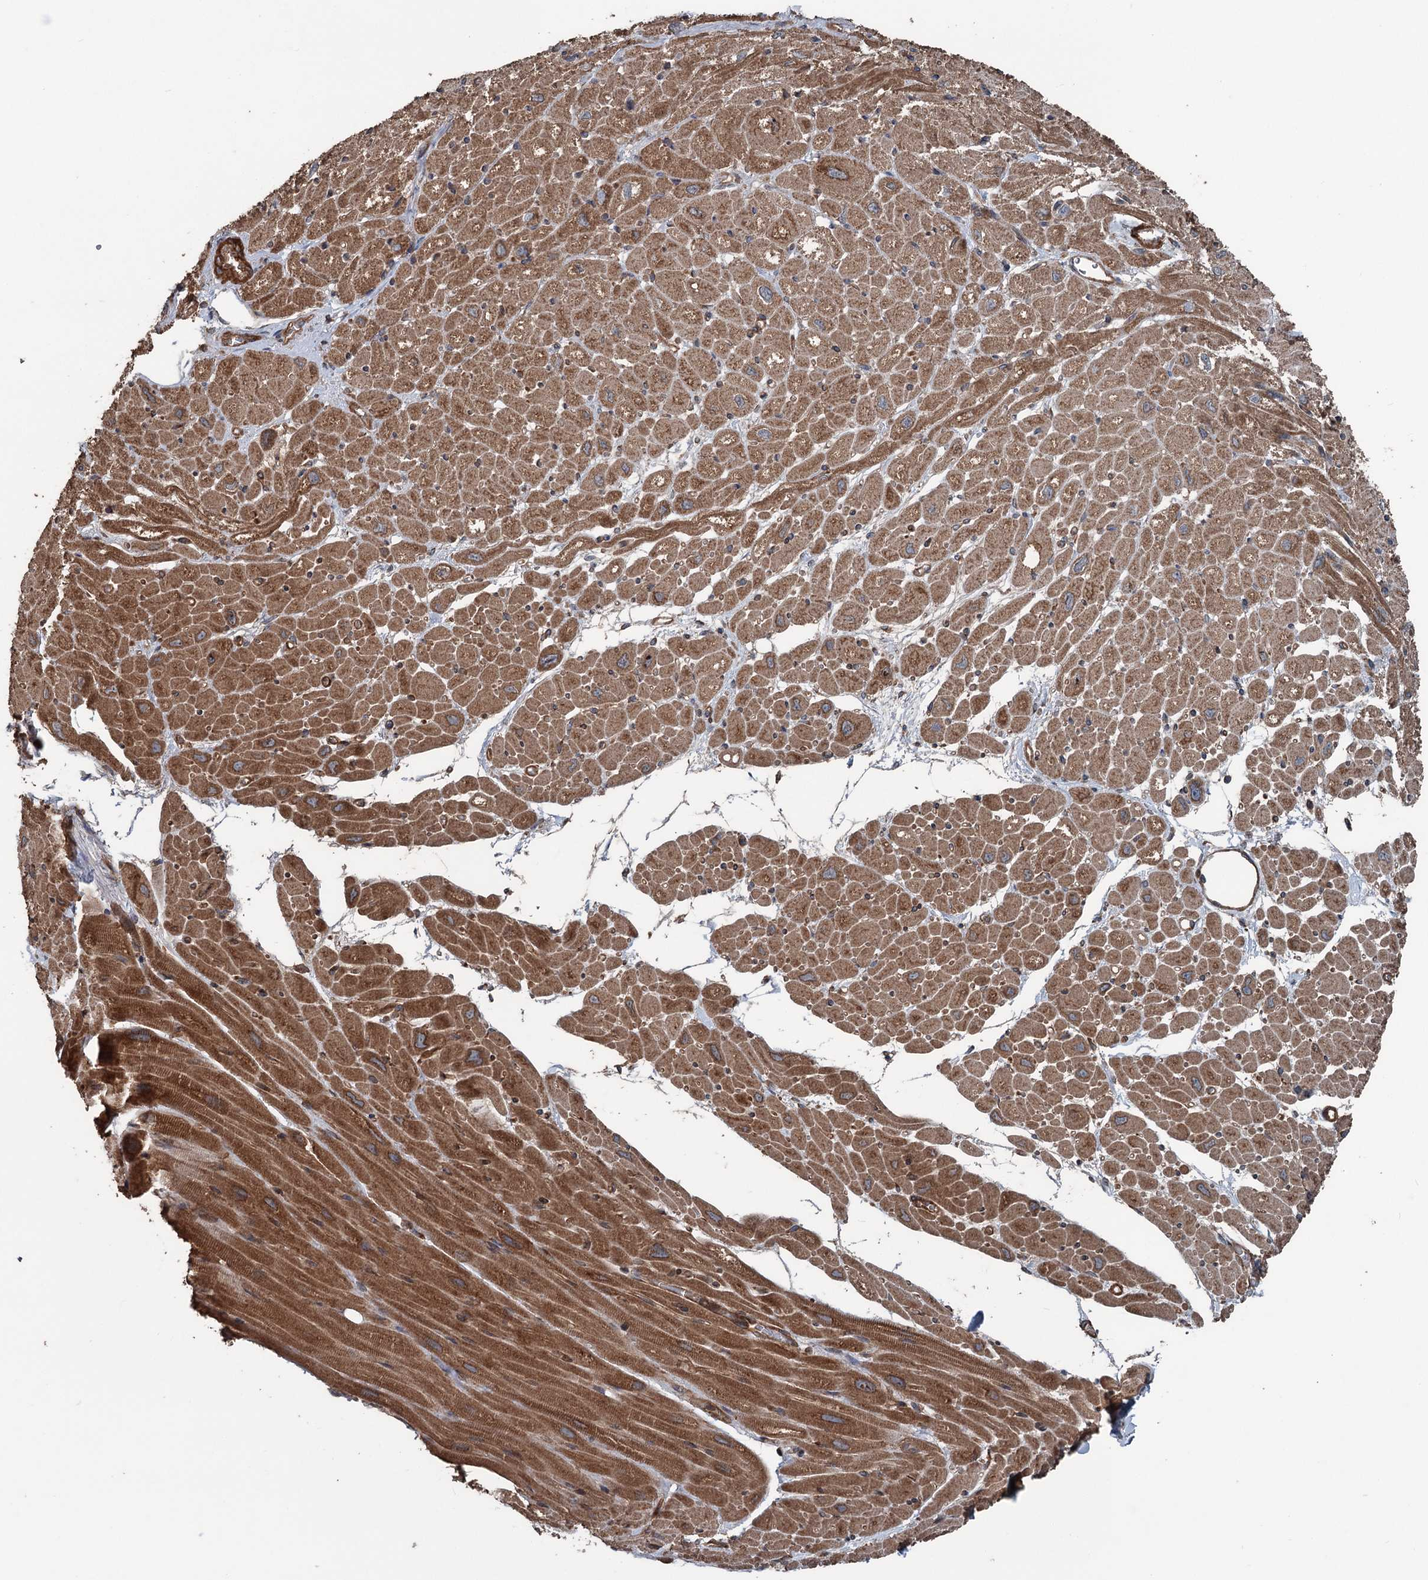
{"staining": {"intensity": "moderate", "quantity": ">75%", "location": "cytoplasmic/membranous"}, "tissue": "heart muscle", "cell_type": "Cardiomyocytes", "image_type": "normal", "snomed": [{"axis": "morphology", "description": "Normal tissue, NOS"}, {"axis": "topography", "description": "Heart"}], "caption": "Benign heart muscle exhibits moderate cytoplasmic/membranous expression in approximately >75% of cardiomyocytes.", "gene": "RNF214", "patient": {"sex": "male", "age": 50}}